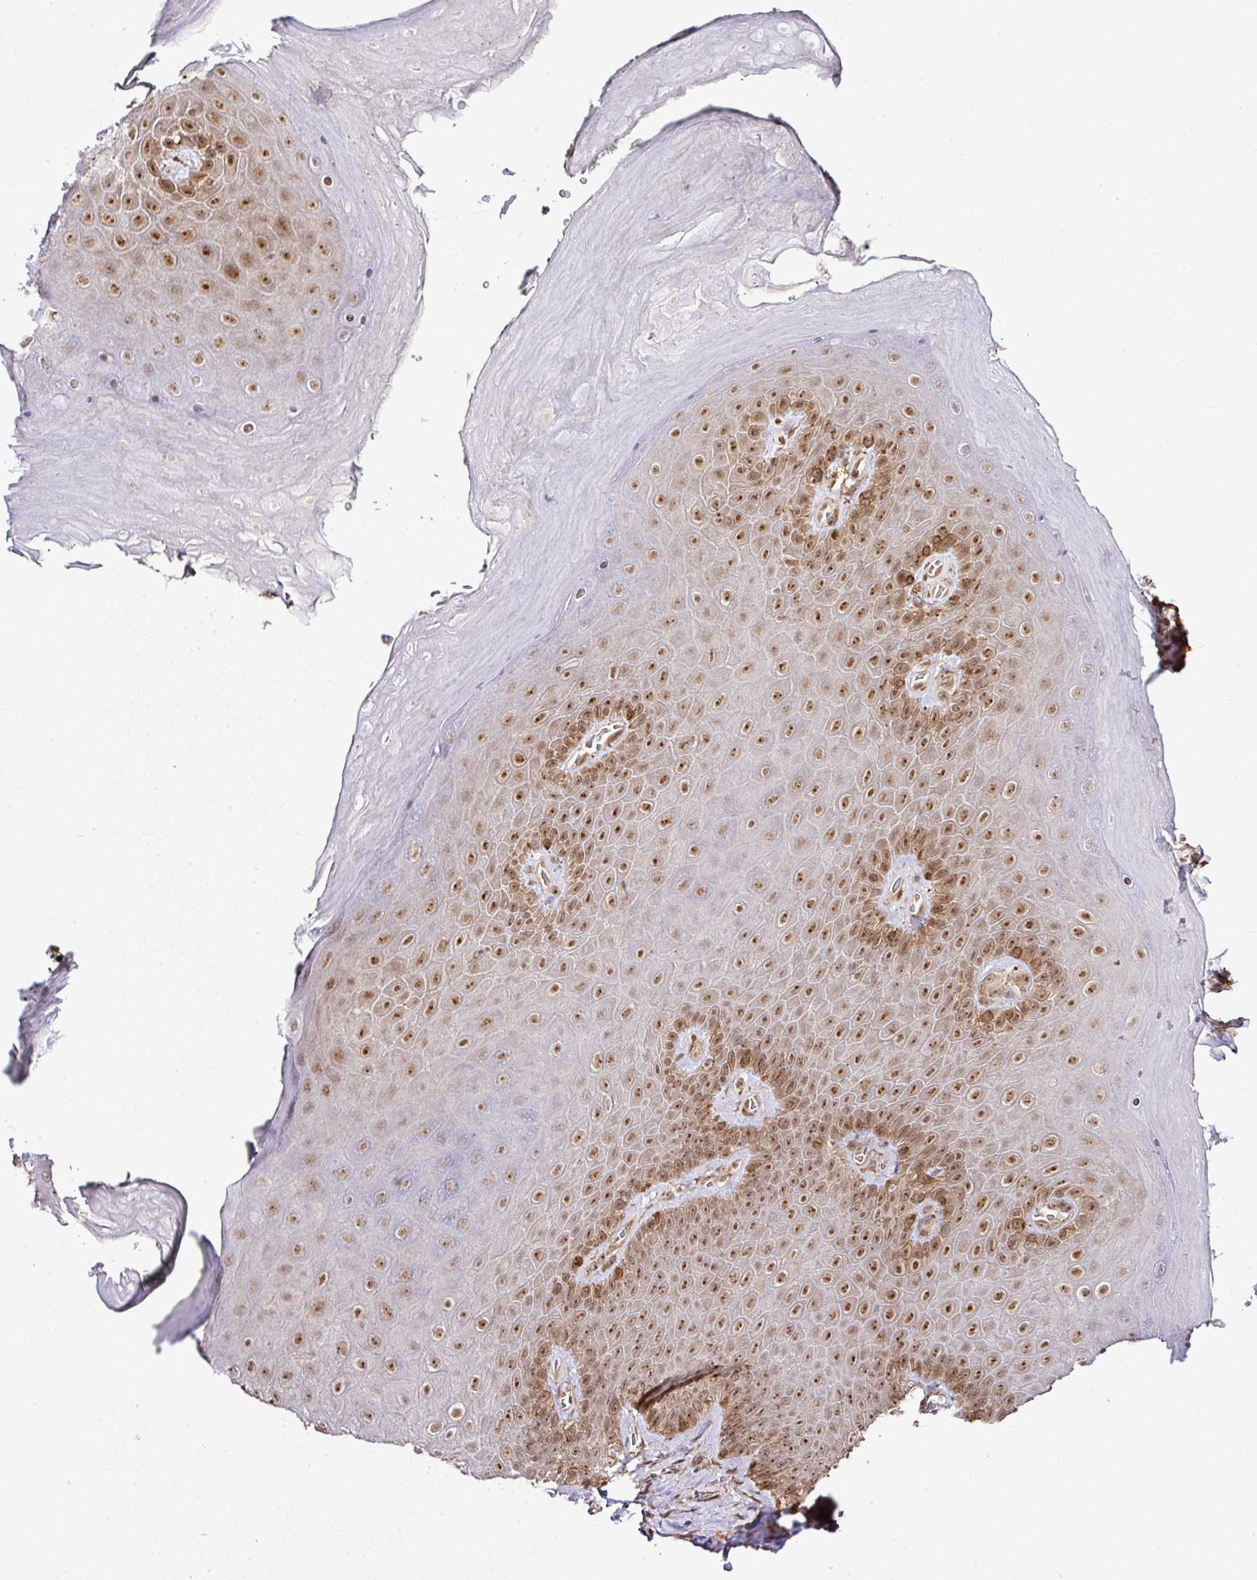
{"staining": {"intensity": "moderate", "quantity": ">75%", "location": "nuclear"}, "tissue": "skin", "cell_type": "Epidermal cells", "image_type": "normal", "snomed": [{"axis": "morphology", "description": "Normal tissue, NOS"}, {"axis": "topography", "description": "Anal"}, {"axis": "topography", "description": "Peripheral nerve tissue"}], "caption": "Immunohistochemical staining of benign skin displays medium levels of moderate nuclear positivity in about >75% of epidermal cells. (DAB IHC, brown staining for protein, blue staining for nuclei).", "gene": "FAM153A", "patient": {"sex": "male", "age": 53}}